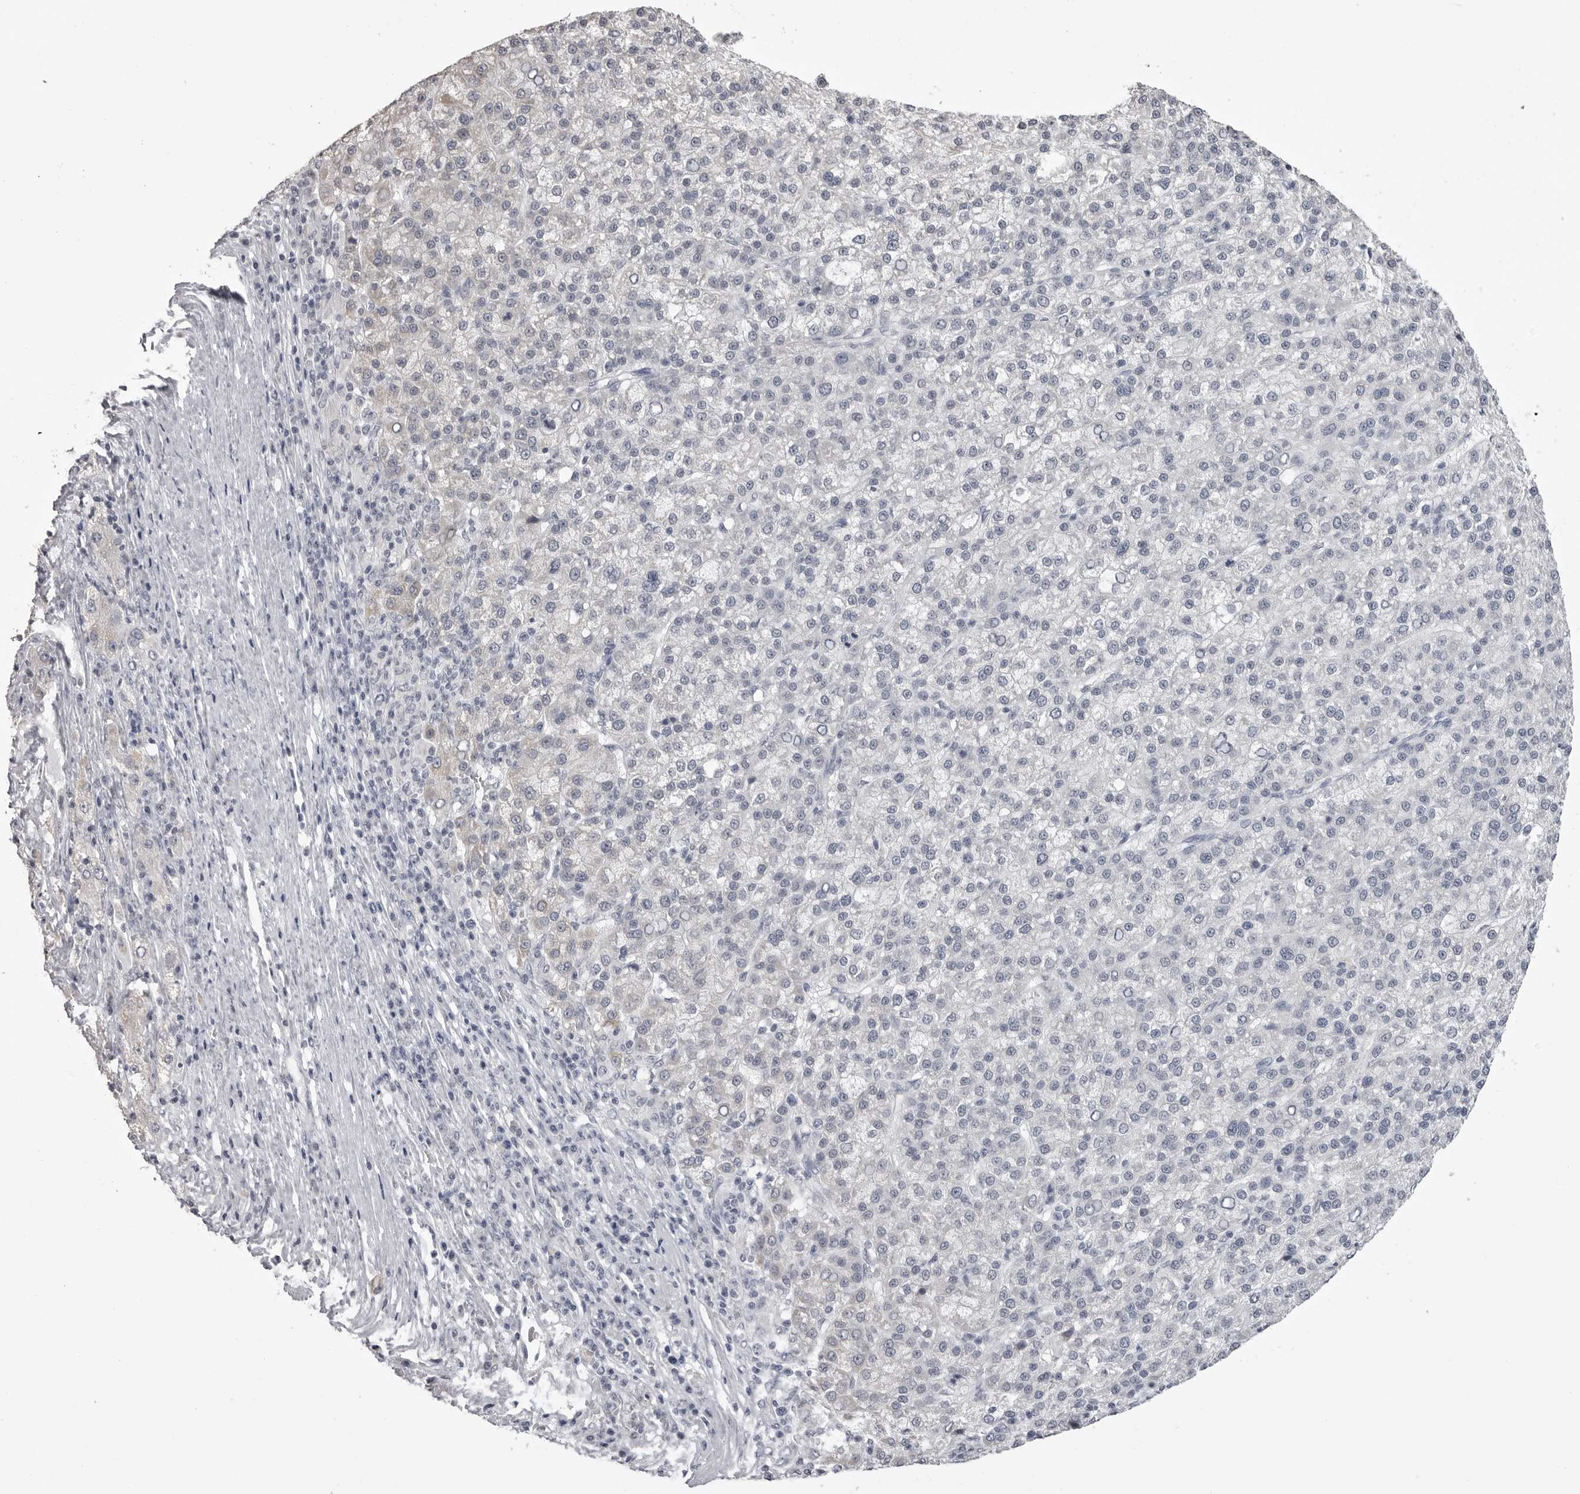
{"staining": {"intensity": "negative", "quantity": "none", "location": "none"}, "tissue": "liver cancer", "cell_type": "Tumor cells", "image_type": "cancer", "snomed": [{"axis": "morphology", "description": "Carcinoma, Hepatocellular, NOS"}, {"axis": "topography", "description": "Liver"}], "caption": "Protein analysis of liver hepatocellular carcinoma reveals no significant staining in tumor cells. (DAB (3,3'-diaminobenzidine) IHC visualized using brightfield microscopy, high magnification).", "gene": "GPN2", "patient": {"sex": "female", "age": 58}}